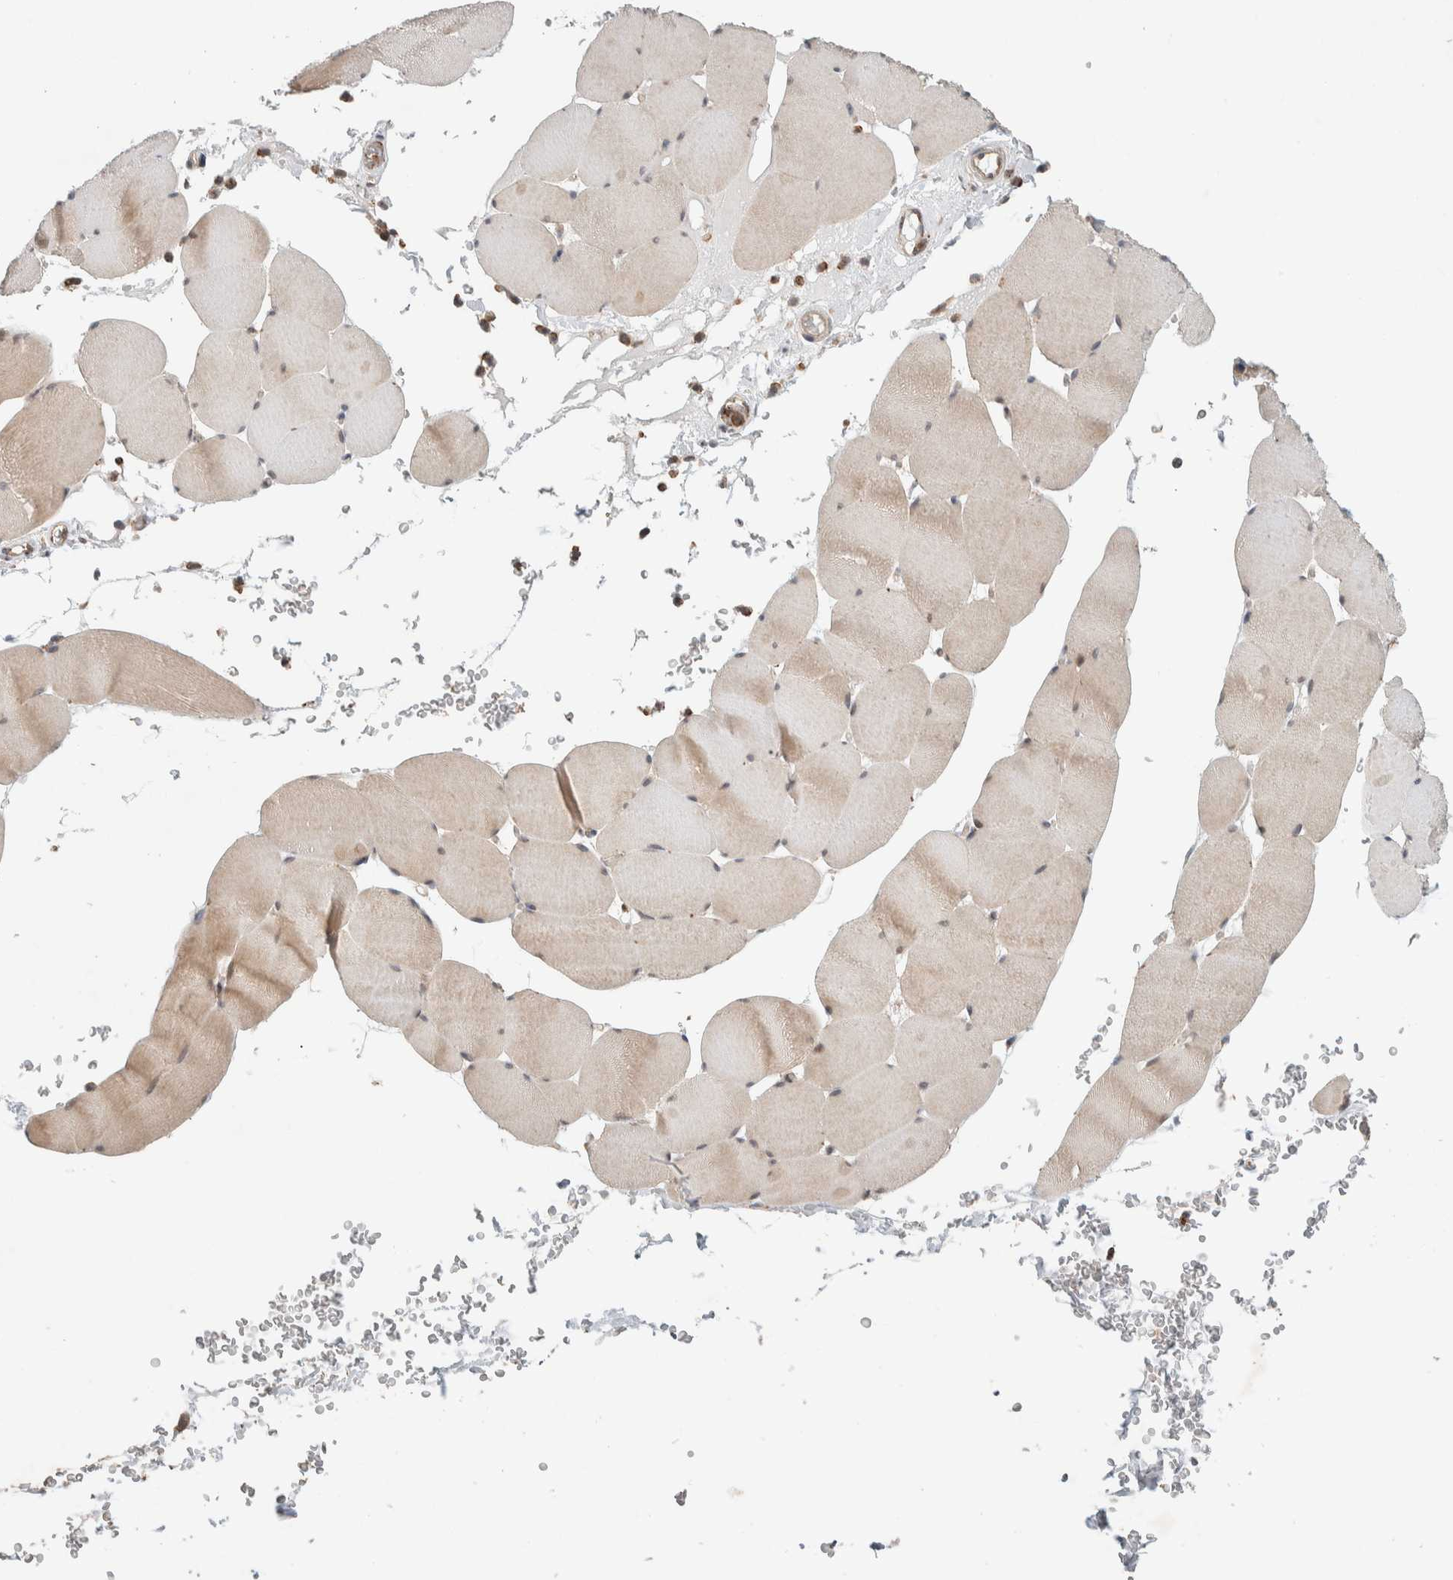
{"staining": {"intensity": "moderate", "quantity": "25%-75%", "location": "cytoplasmic/membranous,nuclear"}, "tissue": "skeletal muscle", "cell_type": "Myocytes", "image_type": "normal", "snomed": [{"axis": "morphology", "description": "Normal tissue, NOS"}, {"axis": "topography", "description": "Skeletal muscle"}], "caption": "The histopathology image displays a brown stain indicating the presence of a protein in the cytoplasmic/membranous,nuclear of myocytes in skeletal muscle.", "gene": "DEPTOR", "patient": {"sex": "male", "age": 62}}